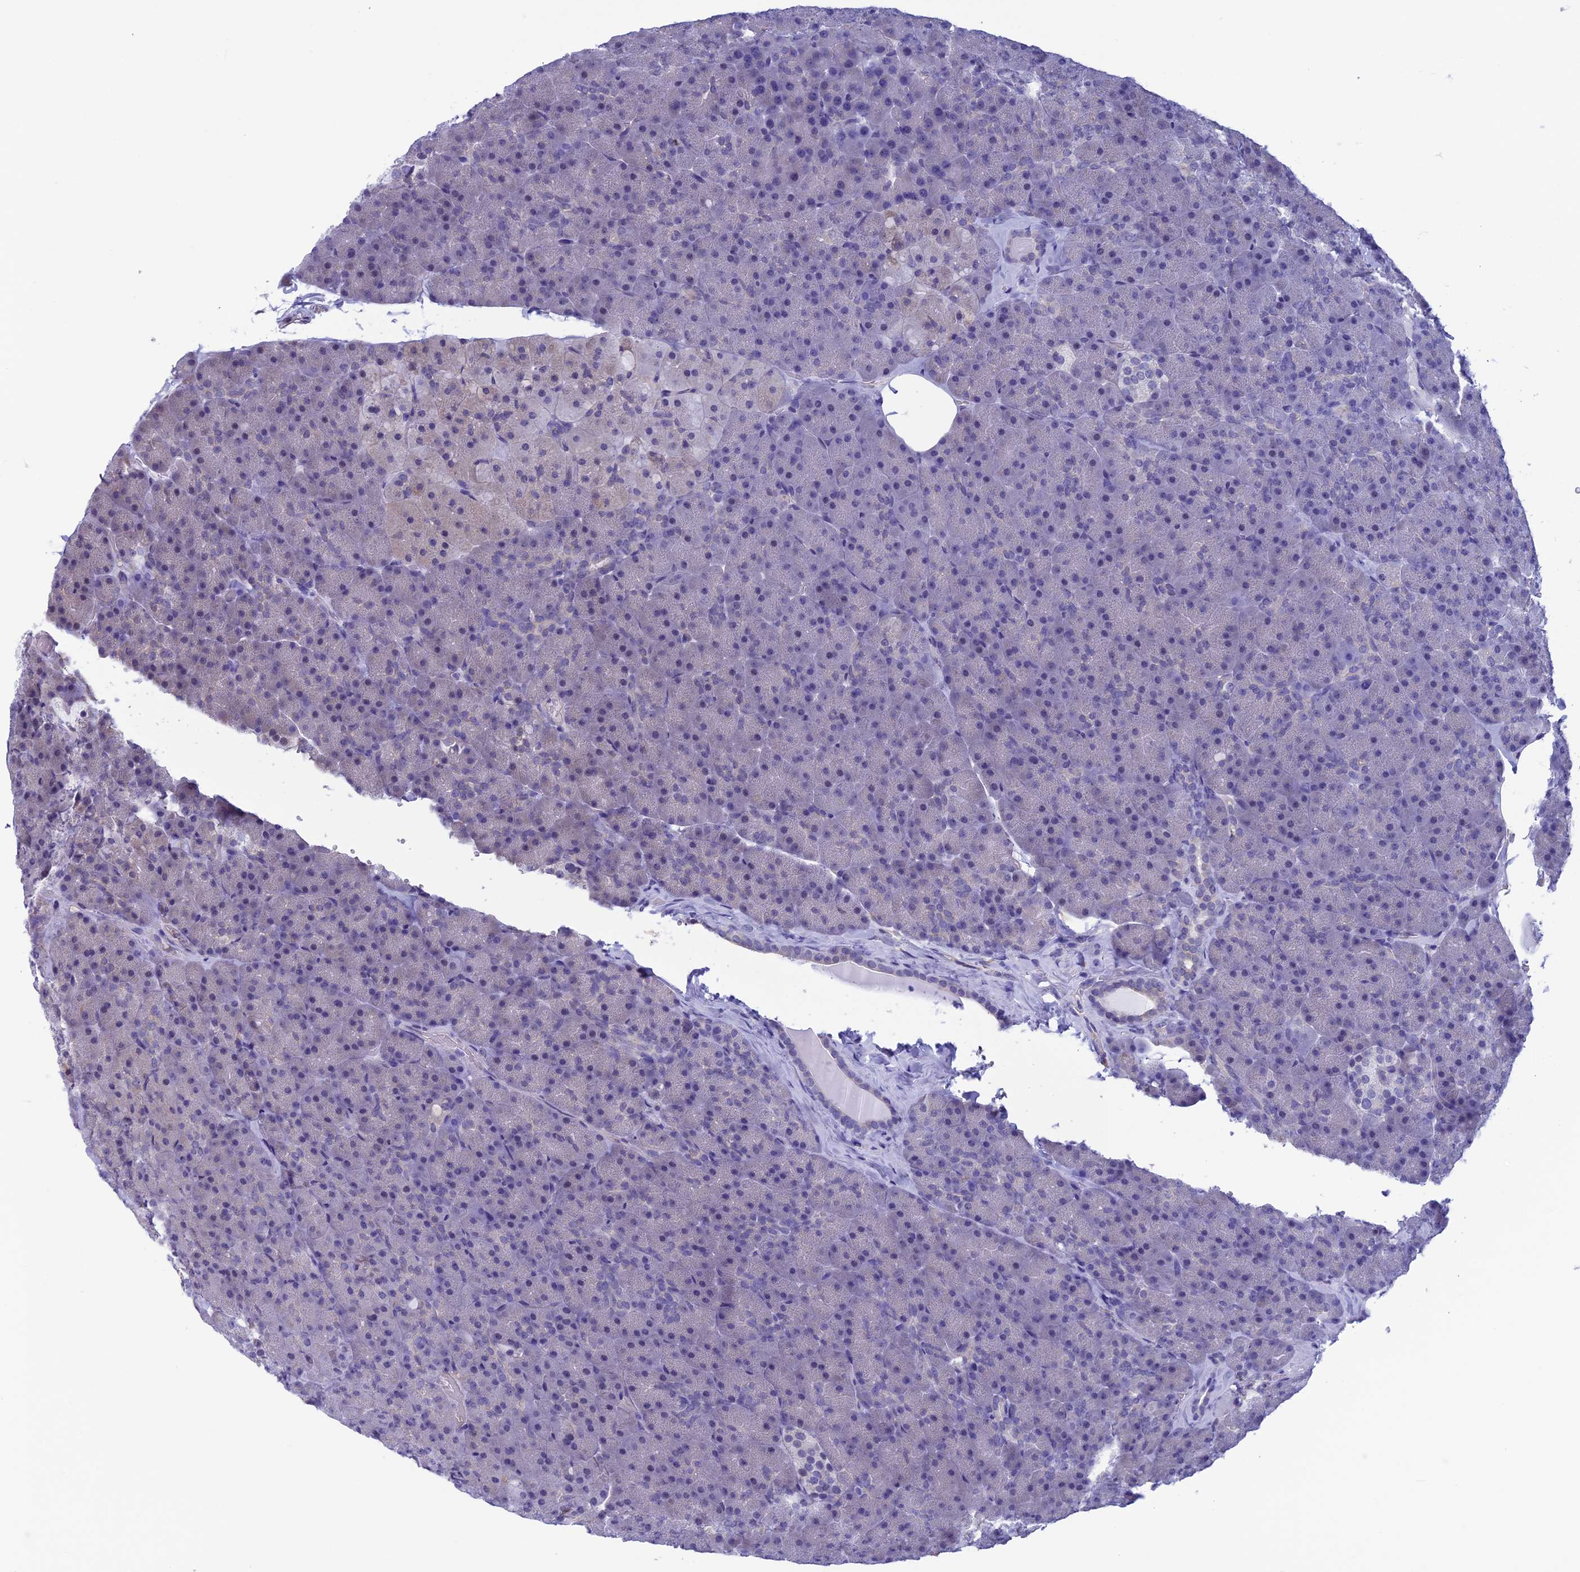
{"staining": {"intensity": "negative", "quantity": "none", "location": "none"}, "tissue": "pancreas", "cell_type": "Exocrine glandular cells", "image_type": "normal", "snomed": [{"axis": "morphology", "description": "Normal tissue, NOS"}, {"axis": "topography", "description": "Pancreas"}], "caption": "IHC histopathology image of normal pancreas: pancreas stained with DAB (3,3'-diaminobenzidine) reveals no significant protein expression in exocrine glandular cells.", "gene": "SLC1A6", "patient": {"sex": "male", "age": 36}}